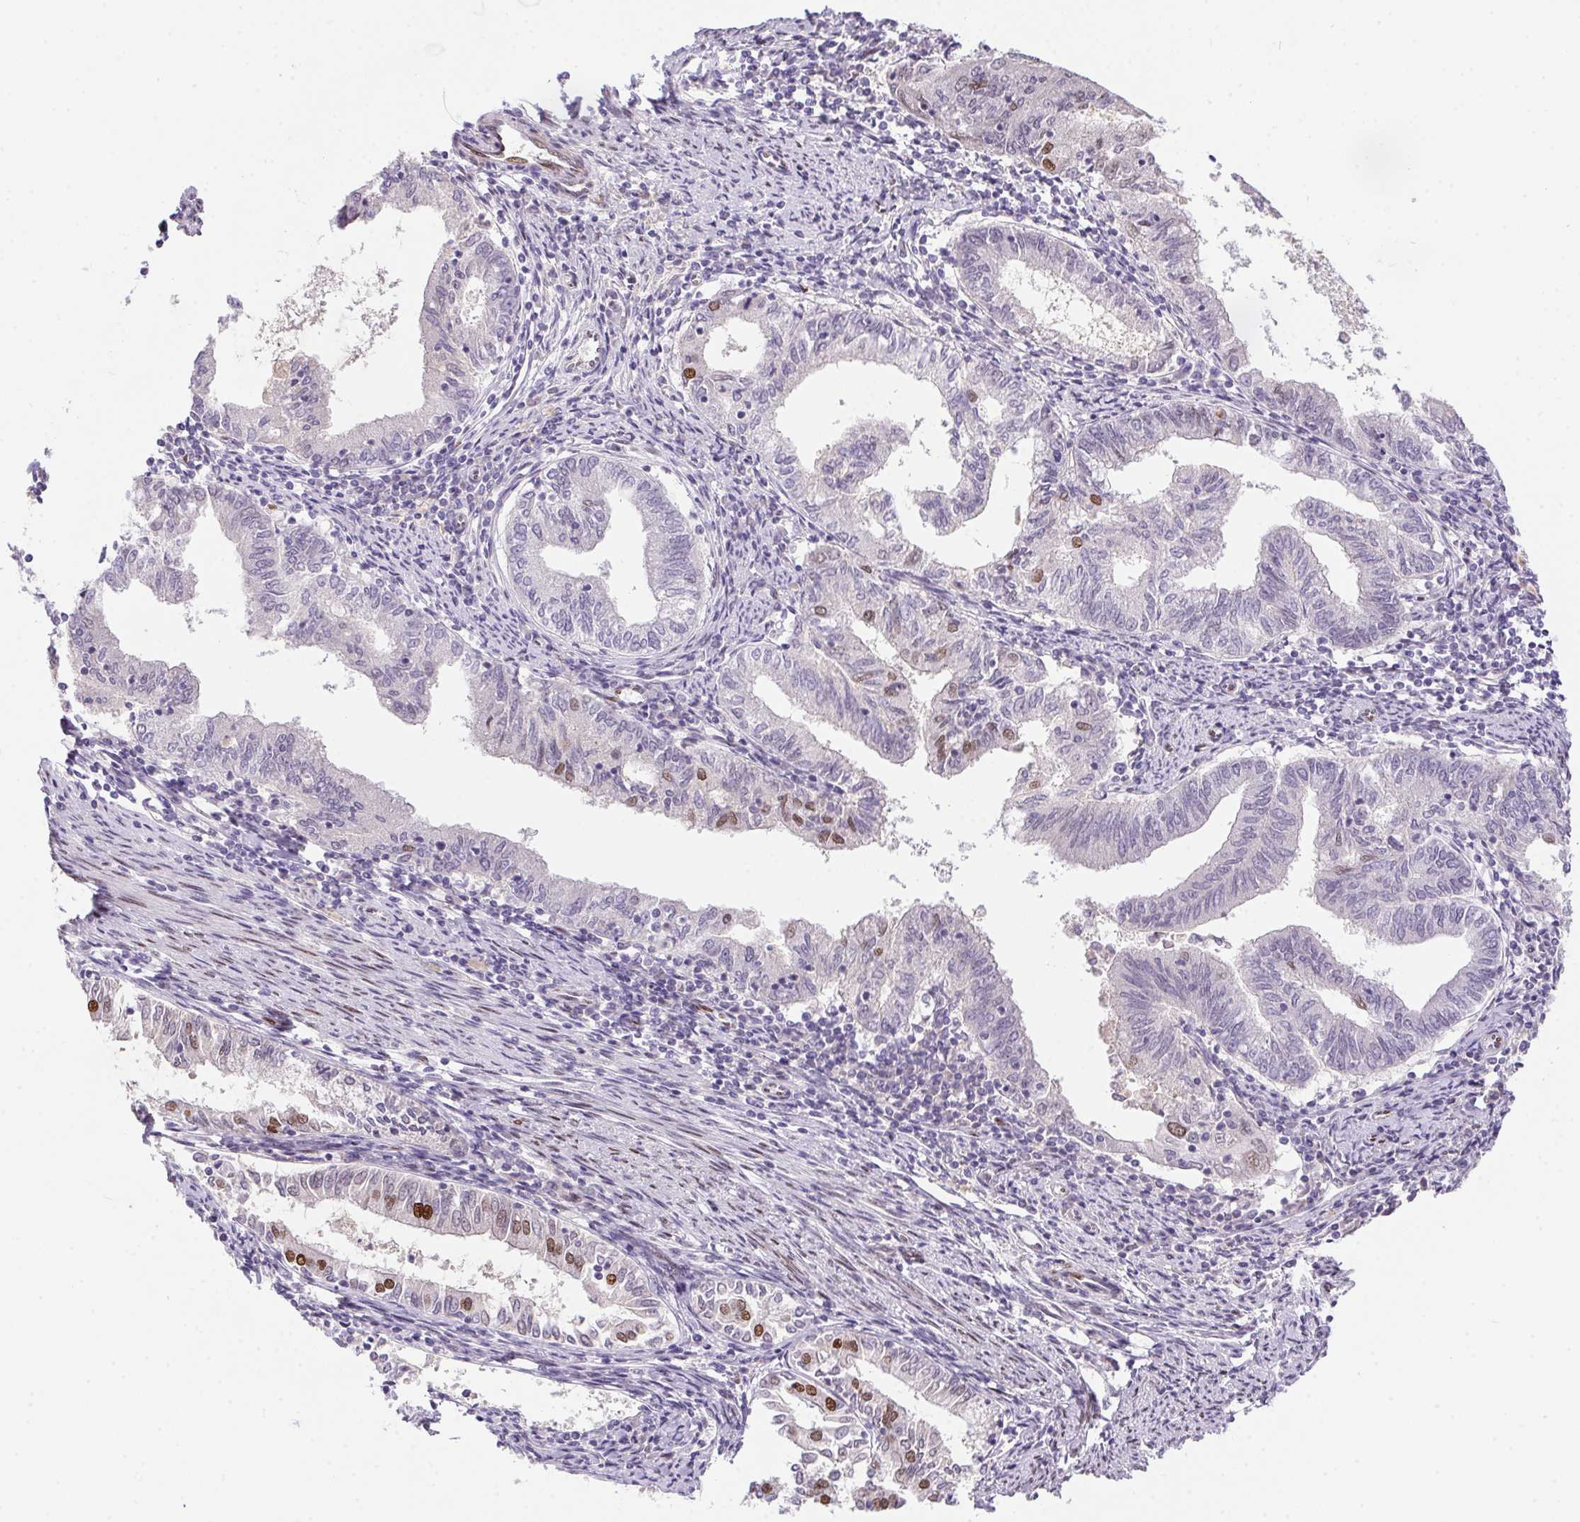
{"staining": {"intensity": "moderate", "quantity": "<25%", "location": "nuclear"}, "tissue": "endometrial cancer", "cell_type": "Tumor cells", "image_type": "cancer", "snomed": [{"axis": "morphology", "description": "Adenocarcinoma, NOS"}, {"axis": "topography", "description": "Endometrium"}], "caption": "Moderate nuclear protein staining is seen in about <25% of tumor cells in adenocarcinoma (endometrial). (DAB (3,3'-diaminobenzidine) IHC, brown staining for protein, blue staining for nuclei).", "gene": "SP9", "patient": {"sex": "female", "age": 79}}